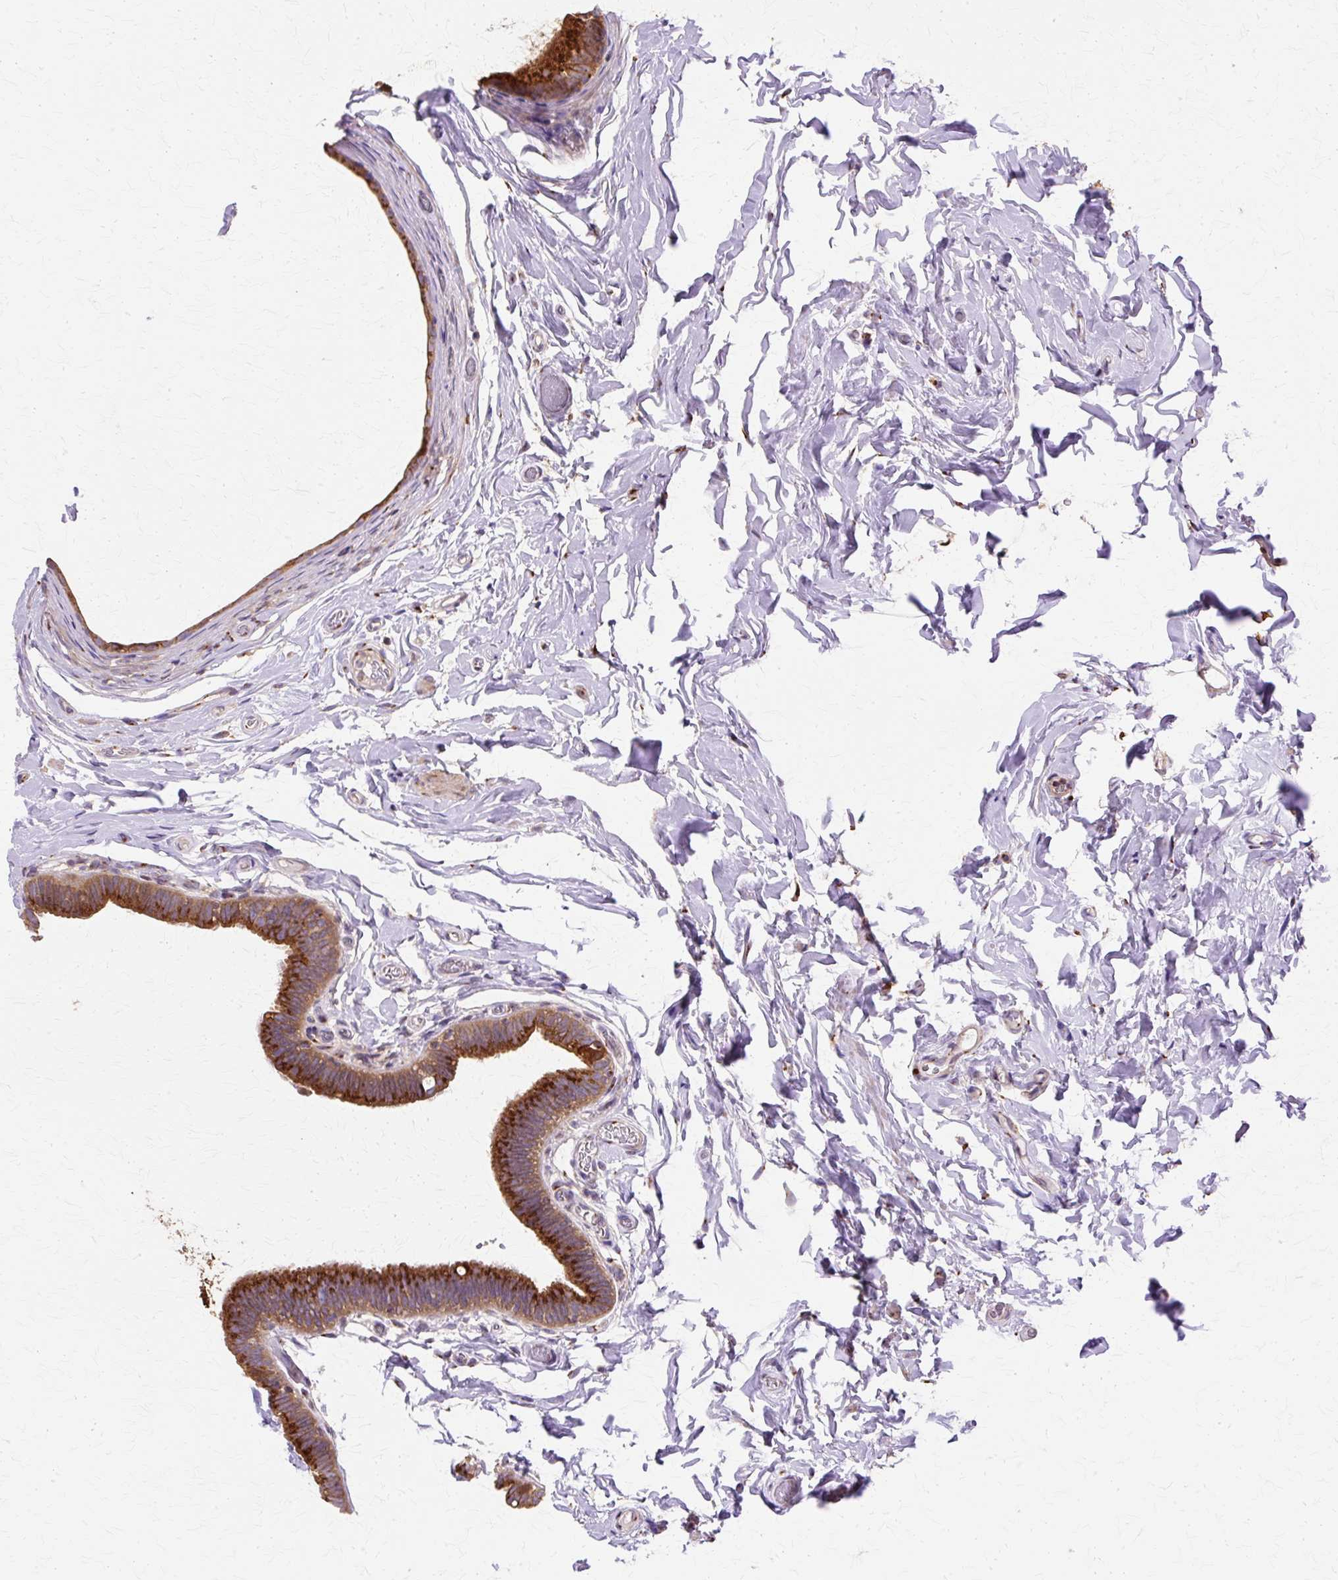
{"staining": {"intensity": "strong", "quantity": ">75%", "location": "cytoplasmic/membranous"}, "tissue": "epididymis", "cell_type": "Glandular cells", "image_type": "normal", "snomed": [{"axis": "morphology", "description": "Normal tissue, NOS"}, {"axis": "morphology", "description": "Carcinoma, Embryonal, NOS"}, {"axis": "topography", "description": "Testis"}, {"axis": "topography", "description": "Epididymis"}], "caption": "This micrograph displays IHC staining of unremarkable epididymis, with high strong cytoplasmic/membranous positivity in about >75% of glandular cells.", "gene": "COPB1", "patient": {"sex": "male", "age": 36}}